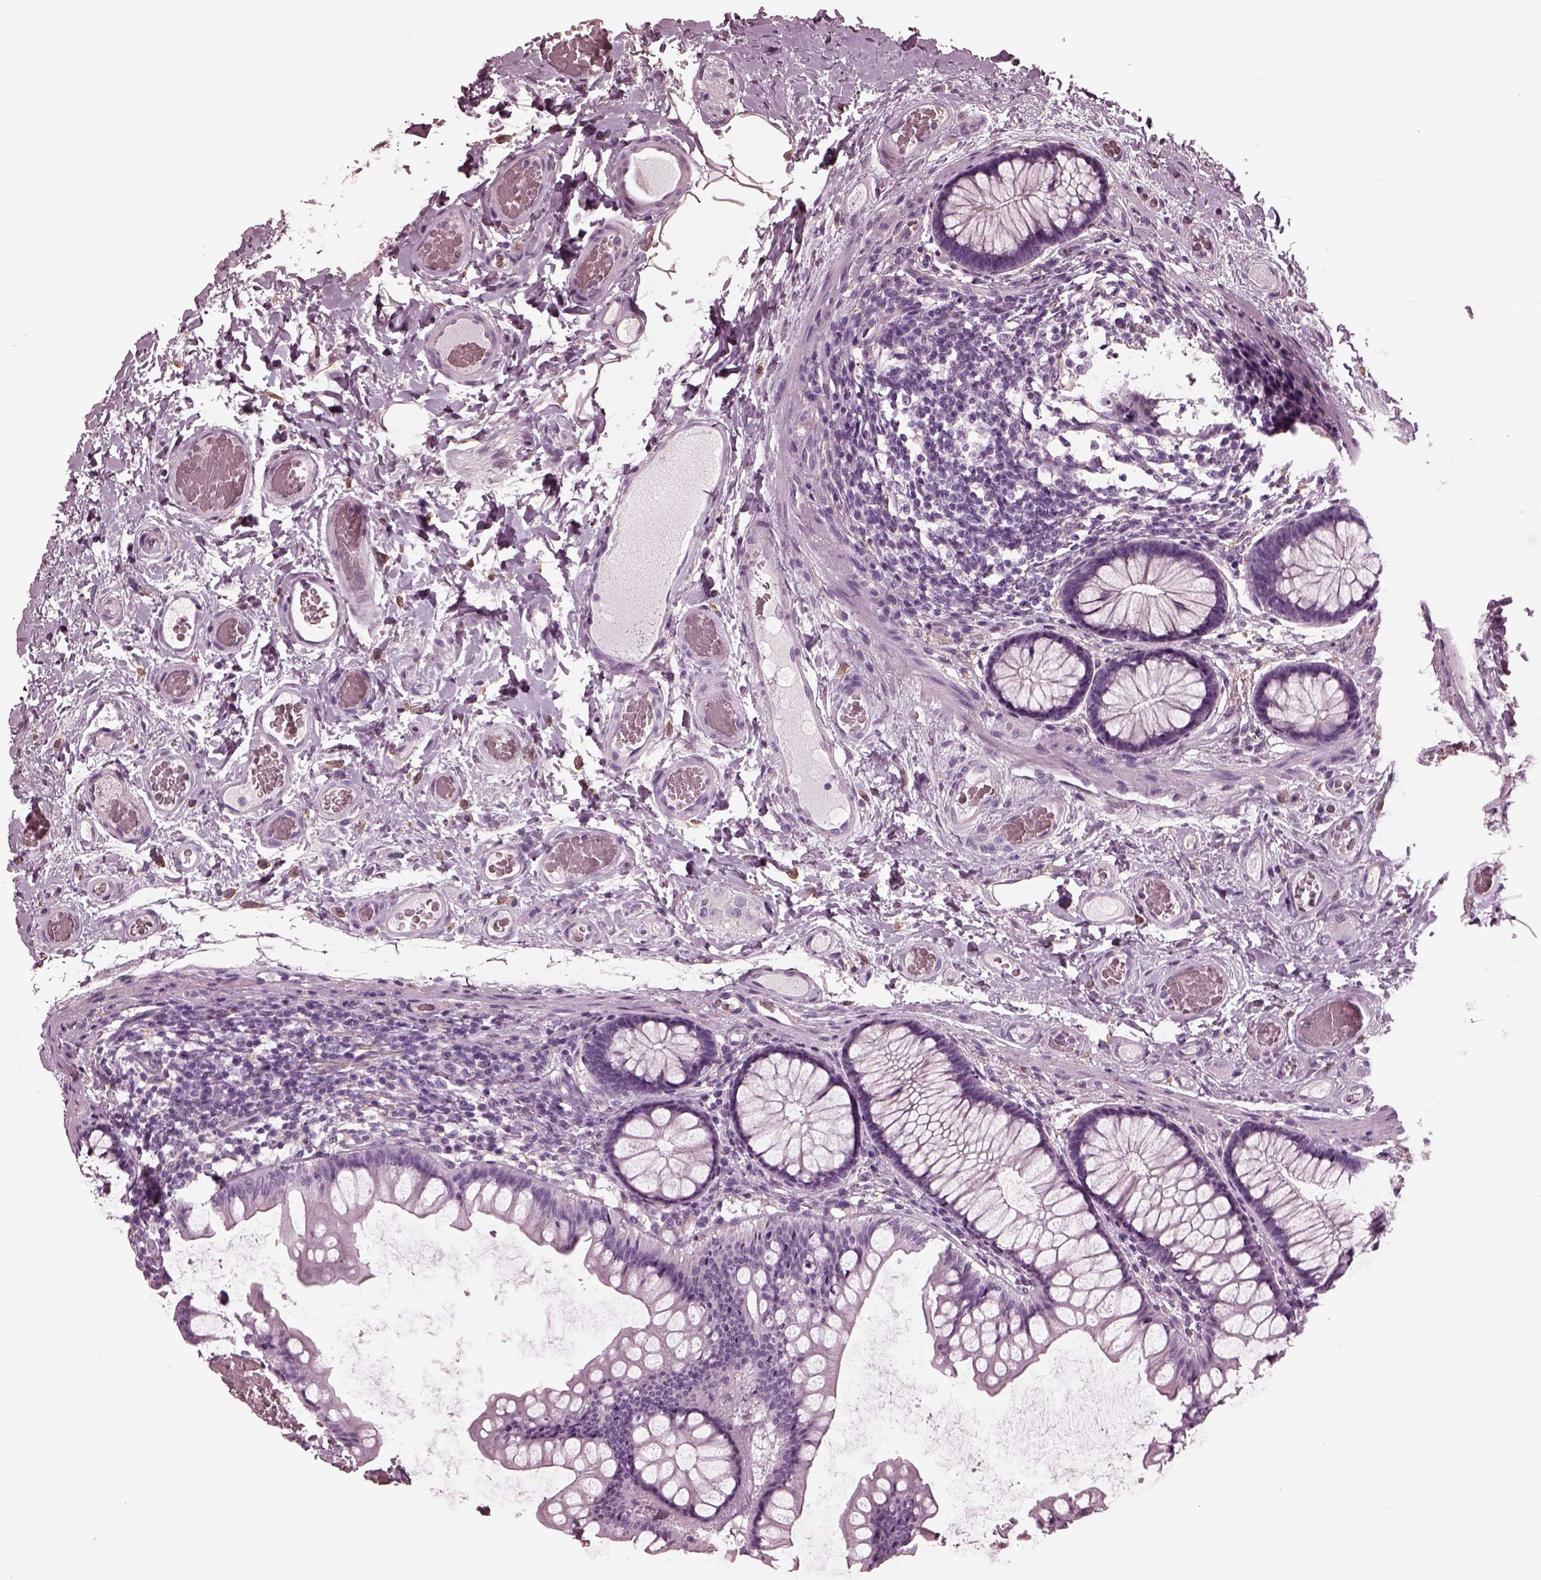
{"staining": {"intensity": "negative", "quantity": "none", "location": "none"}, "tissue": "colon", "cell_type": "Endothelial cells", "image_type": "normal", "snomed": [{"axis": "morphology", "description": "Normal tissue, NOS"}, {"axis": "topography", "description": "Colon"}], "caption": "Immunohistochemistry (IHC) photomicrograph of unremarkable colon stained for a protein (brown), which exhibits no positivity in endothelial cells.", "gene": "CGA", "patient": {"sex": "female", "age": 65}}